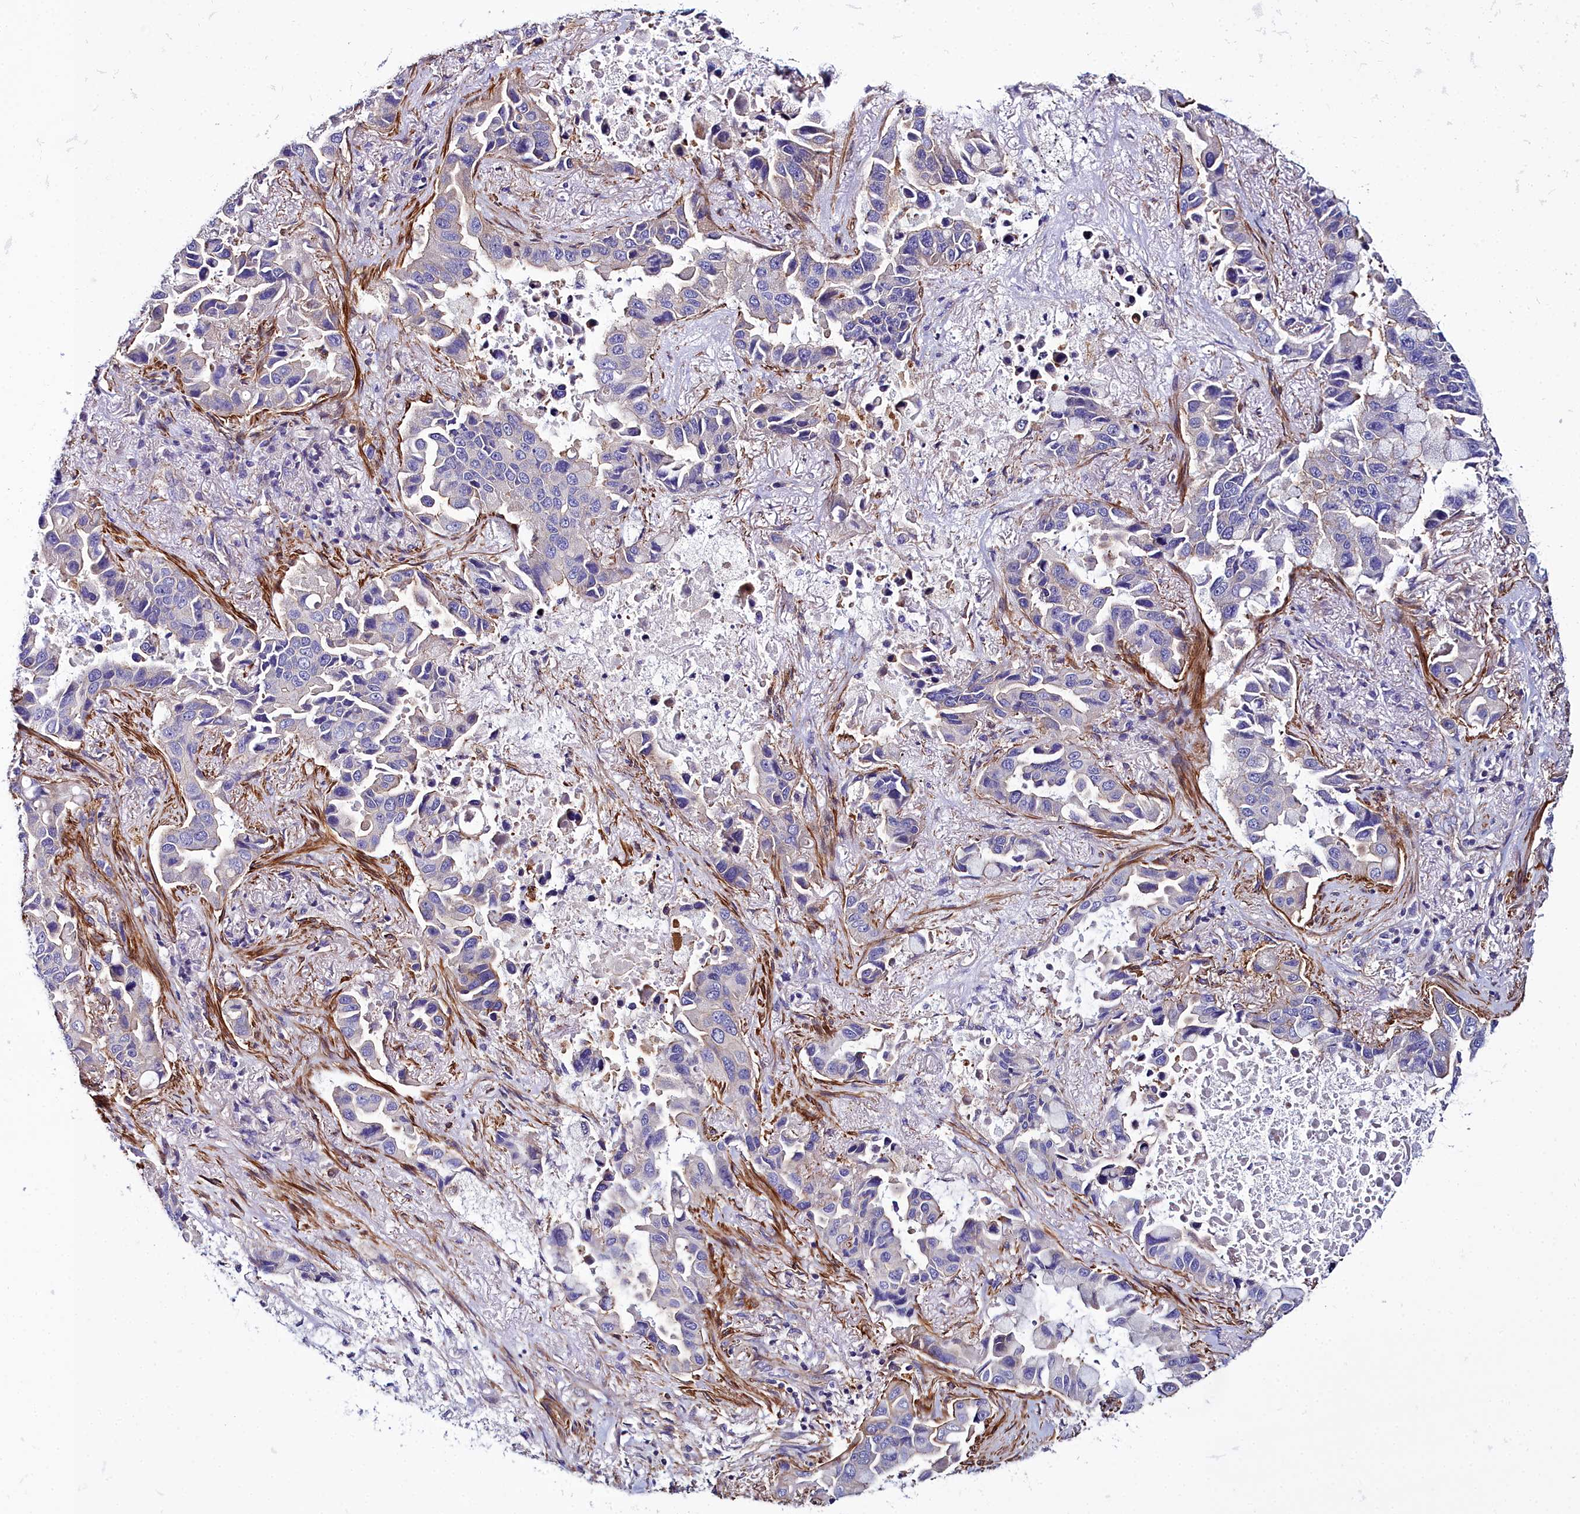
{"staining": {"intensity": "negative", "quantity": "none", "location": "none"}, "tissue": "lung cancer", "cell_type": "Tumor cells", "image_type": "cancer", "snomed": [{"axis": "morphology", "description": "Adenocarcinoma, NOS"}, {"axis": "topography", "description": "Lung"}], "caption": "Immunohistochemistry (IHC) of lung adenocarcinoma shows no expression in tumor cells.", "gene": "FADS3", "patient": {"sex": "male", "age": 64}}